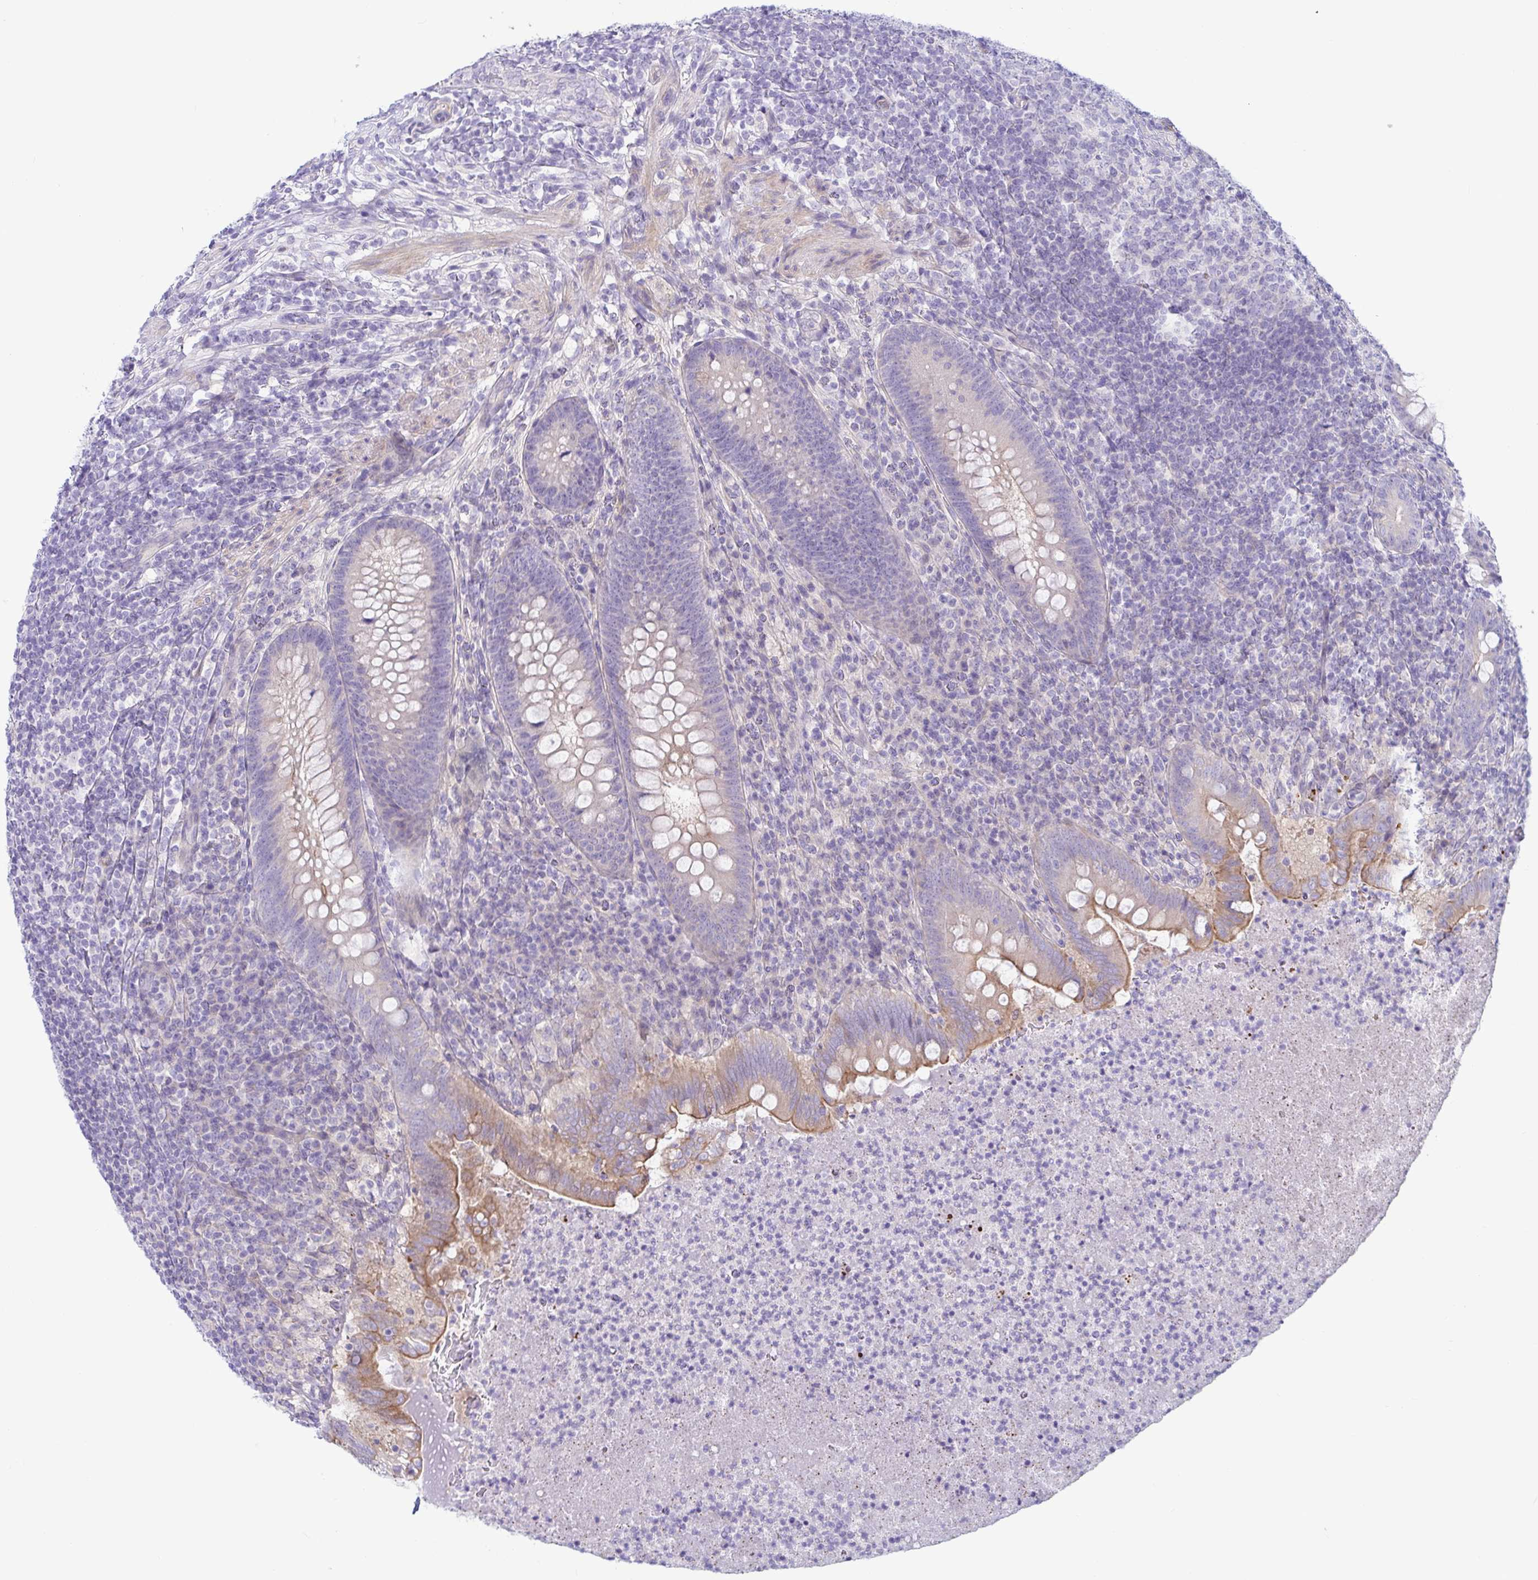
{"staining": {"intensity": "moderate", "quantity": "<25%", "location": "cytoplasmic/membranous"}, "tissue": "appendix", "cell_type": "Glandular cells", "image_type": "normal", "snomed": [{"axis": "morphology", "description": "Normal tissue, NOS"}, {"axis": "topography", "description": "Appendix"}], "caption": "About <25% of glandular cells in benign appendix display moderate cytoplasmic/membranous protein staining as visualized by brown immunohistochemical staining.", "gene": "TNNI2", "patient": {"sex": "male", "age": 47}}